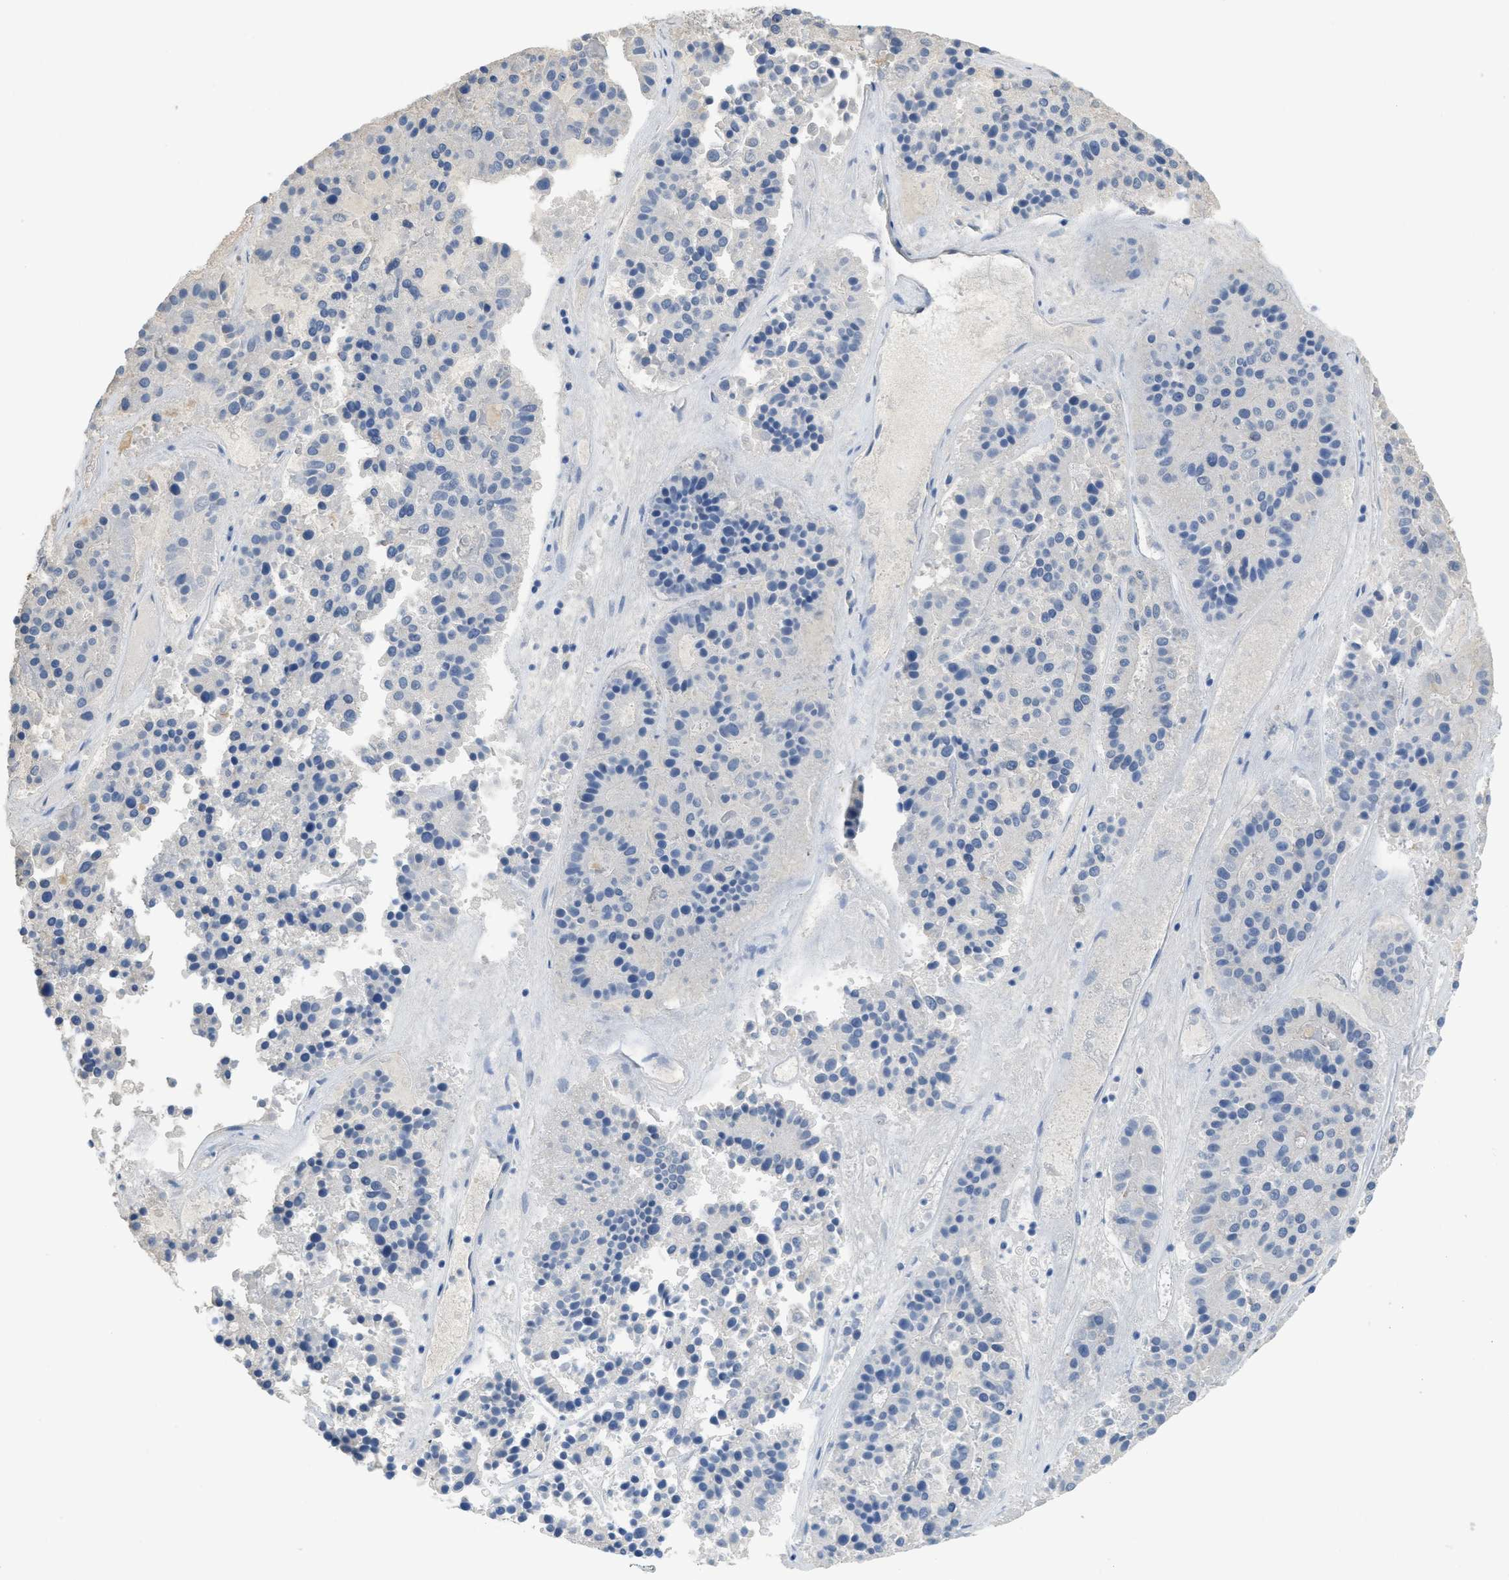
{"staining": {"intensity": "negative", "quantity": "none", "location": "none"}, "tissue": "pancreatic cancer", "cell_type": "Tumor cells", "image_type": "cancer", "snomed": [{"axis": "morphology", "description": "Adenocarcinoma, NOS"}, {"axis": "topography", "description": "Pancreas"}], "caption": "Tumor cells are negative for protein expression in human pancreatic cancer.", "gene": "SFXN2", "patient": {"sex": "male", "age": 50}}